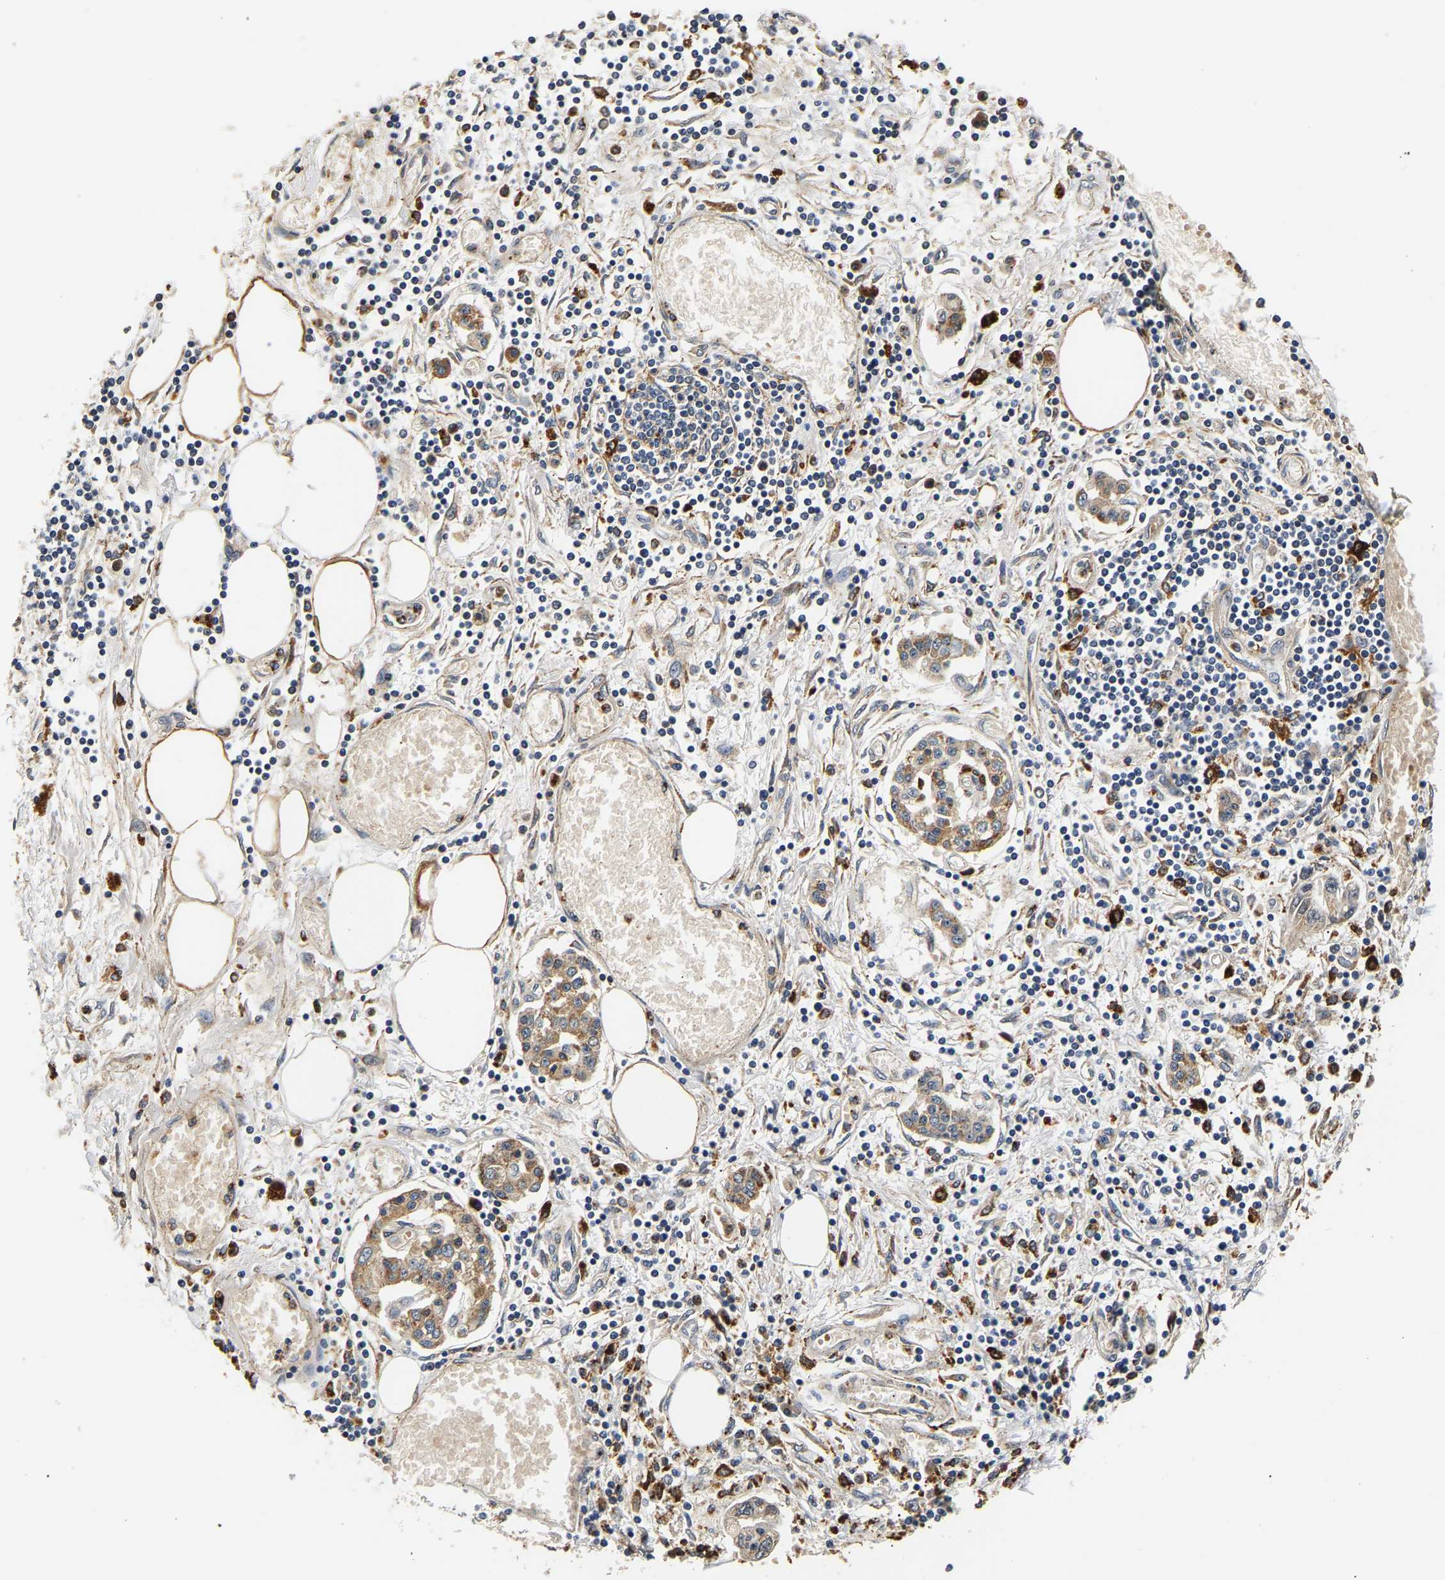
{"staining": {"intensity": "moderate", "quantity": "25%-75%", "location": "cytoplasmic/membranous"}, "tissue": "pancreatic cancer", "cell_type": "Tumor cells", "image_type": "cancer", "snomed": [{"axis": "morphology", "description": "Adenocarcinoma, NOS"}, {"axis": "topography", "description": "Pancreas"}], "caption": "The image reveals a brown stain indicating the presence of a protein in the cytoplasmic/membranous of tumor cells in pancreatic adenocarcinoma.", "gene": "SMU1", "patient": {"sex": "male", "age": 56}}